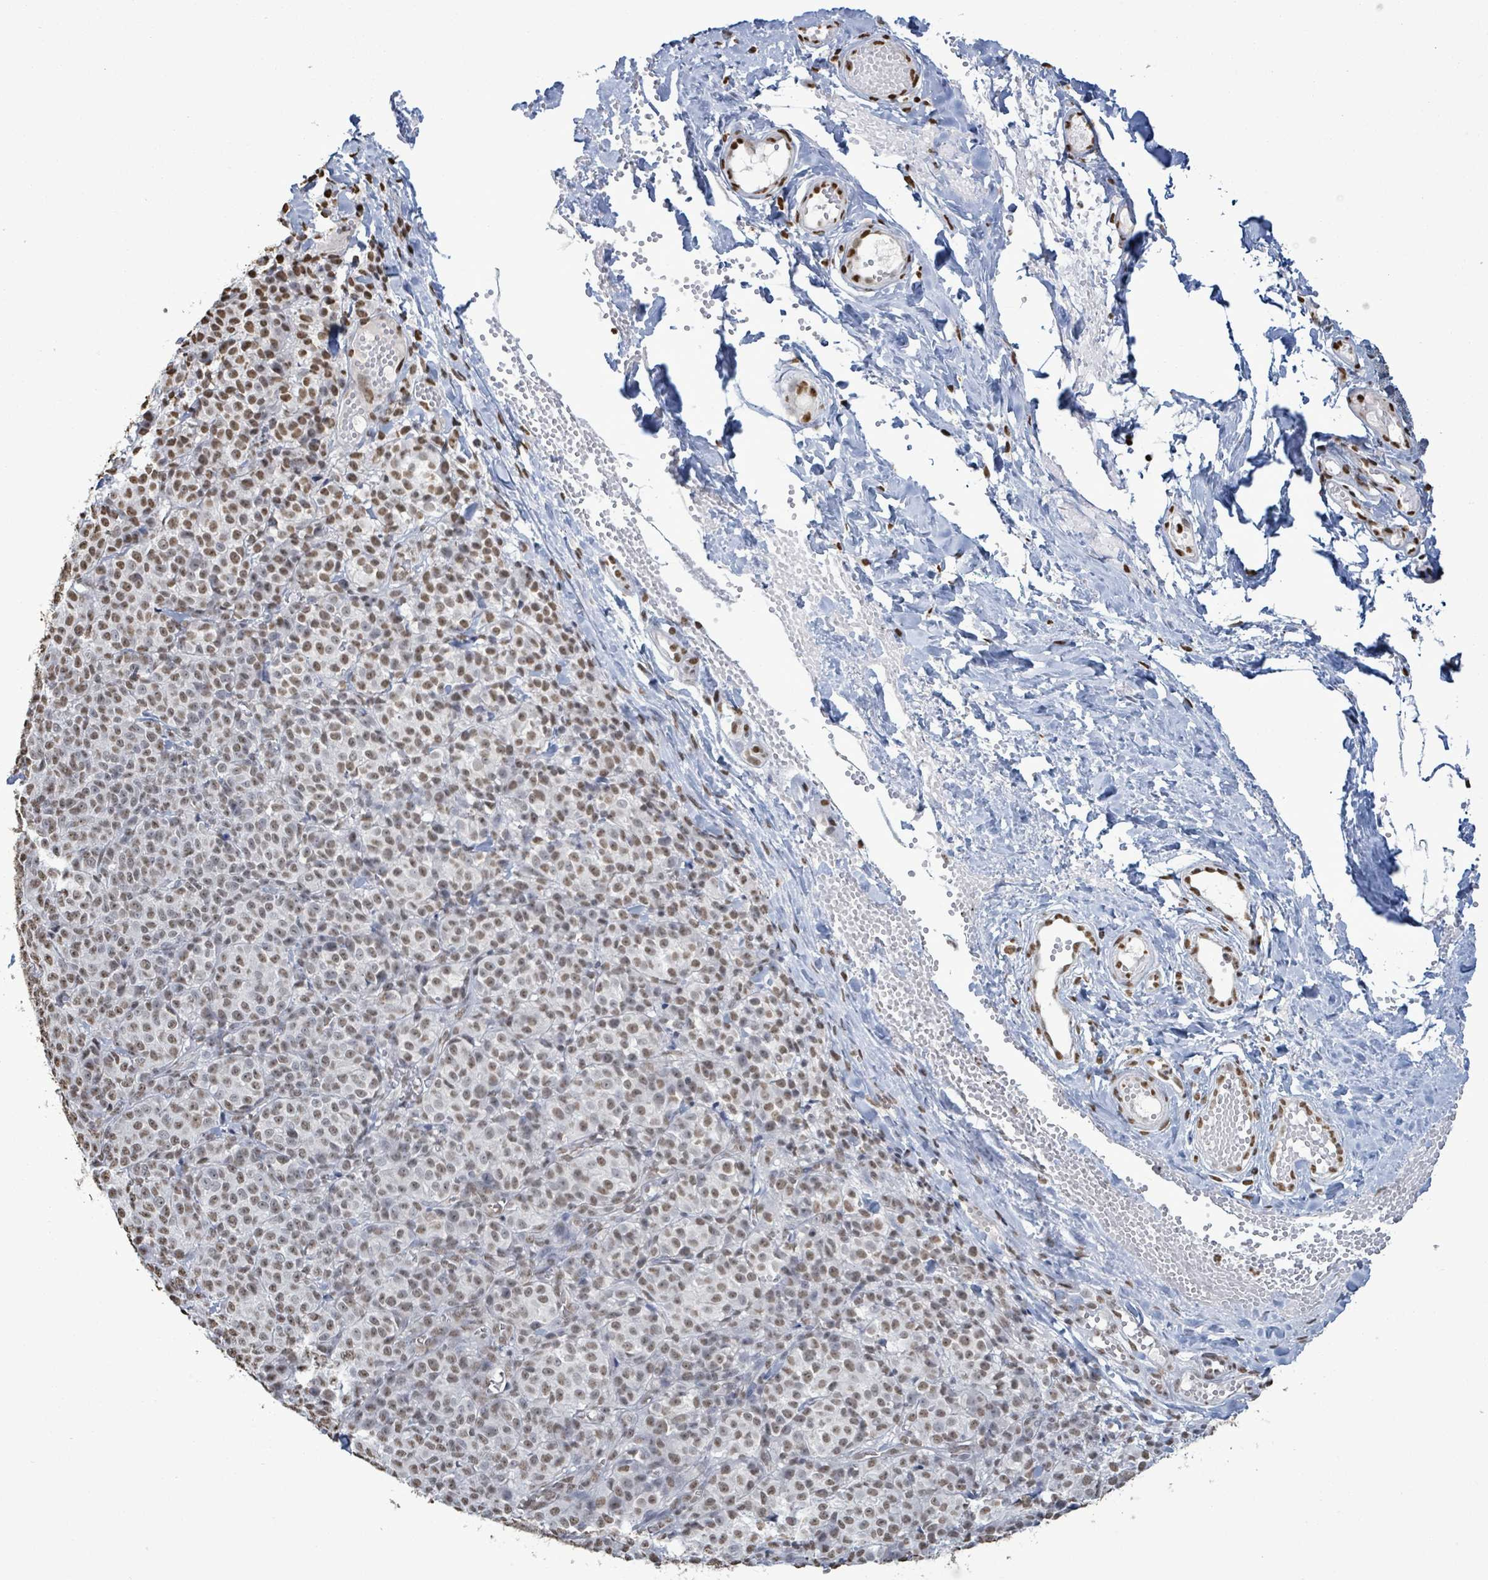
{"staining": {"intensity": "moderate", "quantity": "25%-75%", "location": "nuclear"}, "tissue": "melanoma", "cell_type": "Tumor cells", "image_type": "cancer", "snomed": [{"axis": "morphology", "description": "Normal tissue, NOS"}, {"axis": "morphology", "description": "Malignant melanoma, NOS"}, {"axis": "topography", "description": "Skin"}], "caption": "Immunohistochemical staining of malignant melanoma shows medium levels of moderate nuclear expression in approximately 25%-75% of tumor cells.", "gene": "SAMD14", "patient": {"sex": "female", "age": 34}}